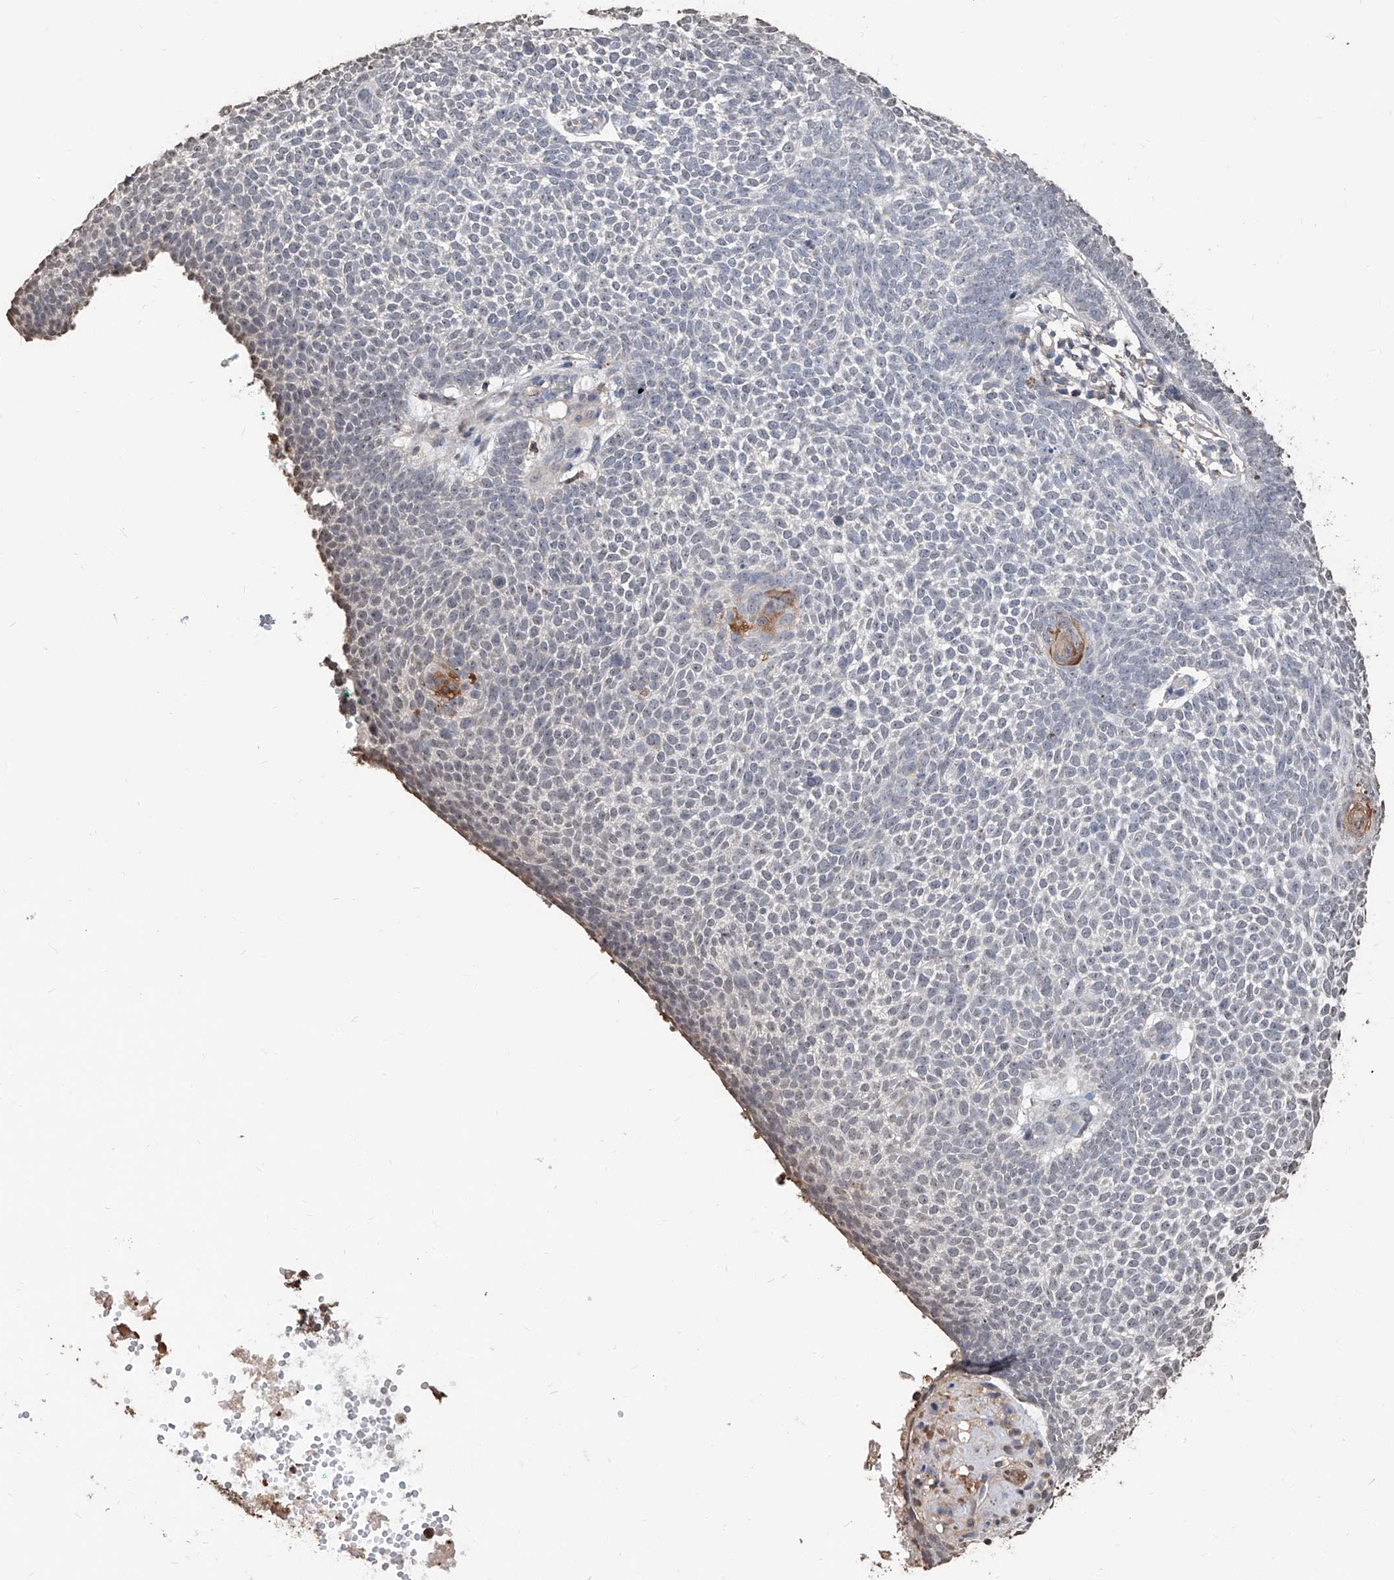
{"staining": {"intensity": "negative", "quantity": "none", "location": "none"}, "tissue": "skin cancer", "cell_type": "Tumor cells", "image_type": "cancer", "snomed": [{"axis": "morphology", "description": "Basal cell carcinoma"}, {"axis": "topography", "description": "Skin"}], "caption": "High magnification brightfield microscopy of skin basal cell carcinoma stained with DAB (brown) and counterstained with hematoxylin (blue): tumor cells show no significant positivity.", "gene": "RP9", "patient": {"sex": "female", "age": 81}}